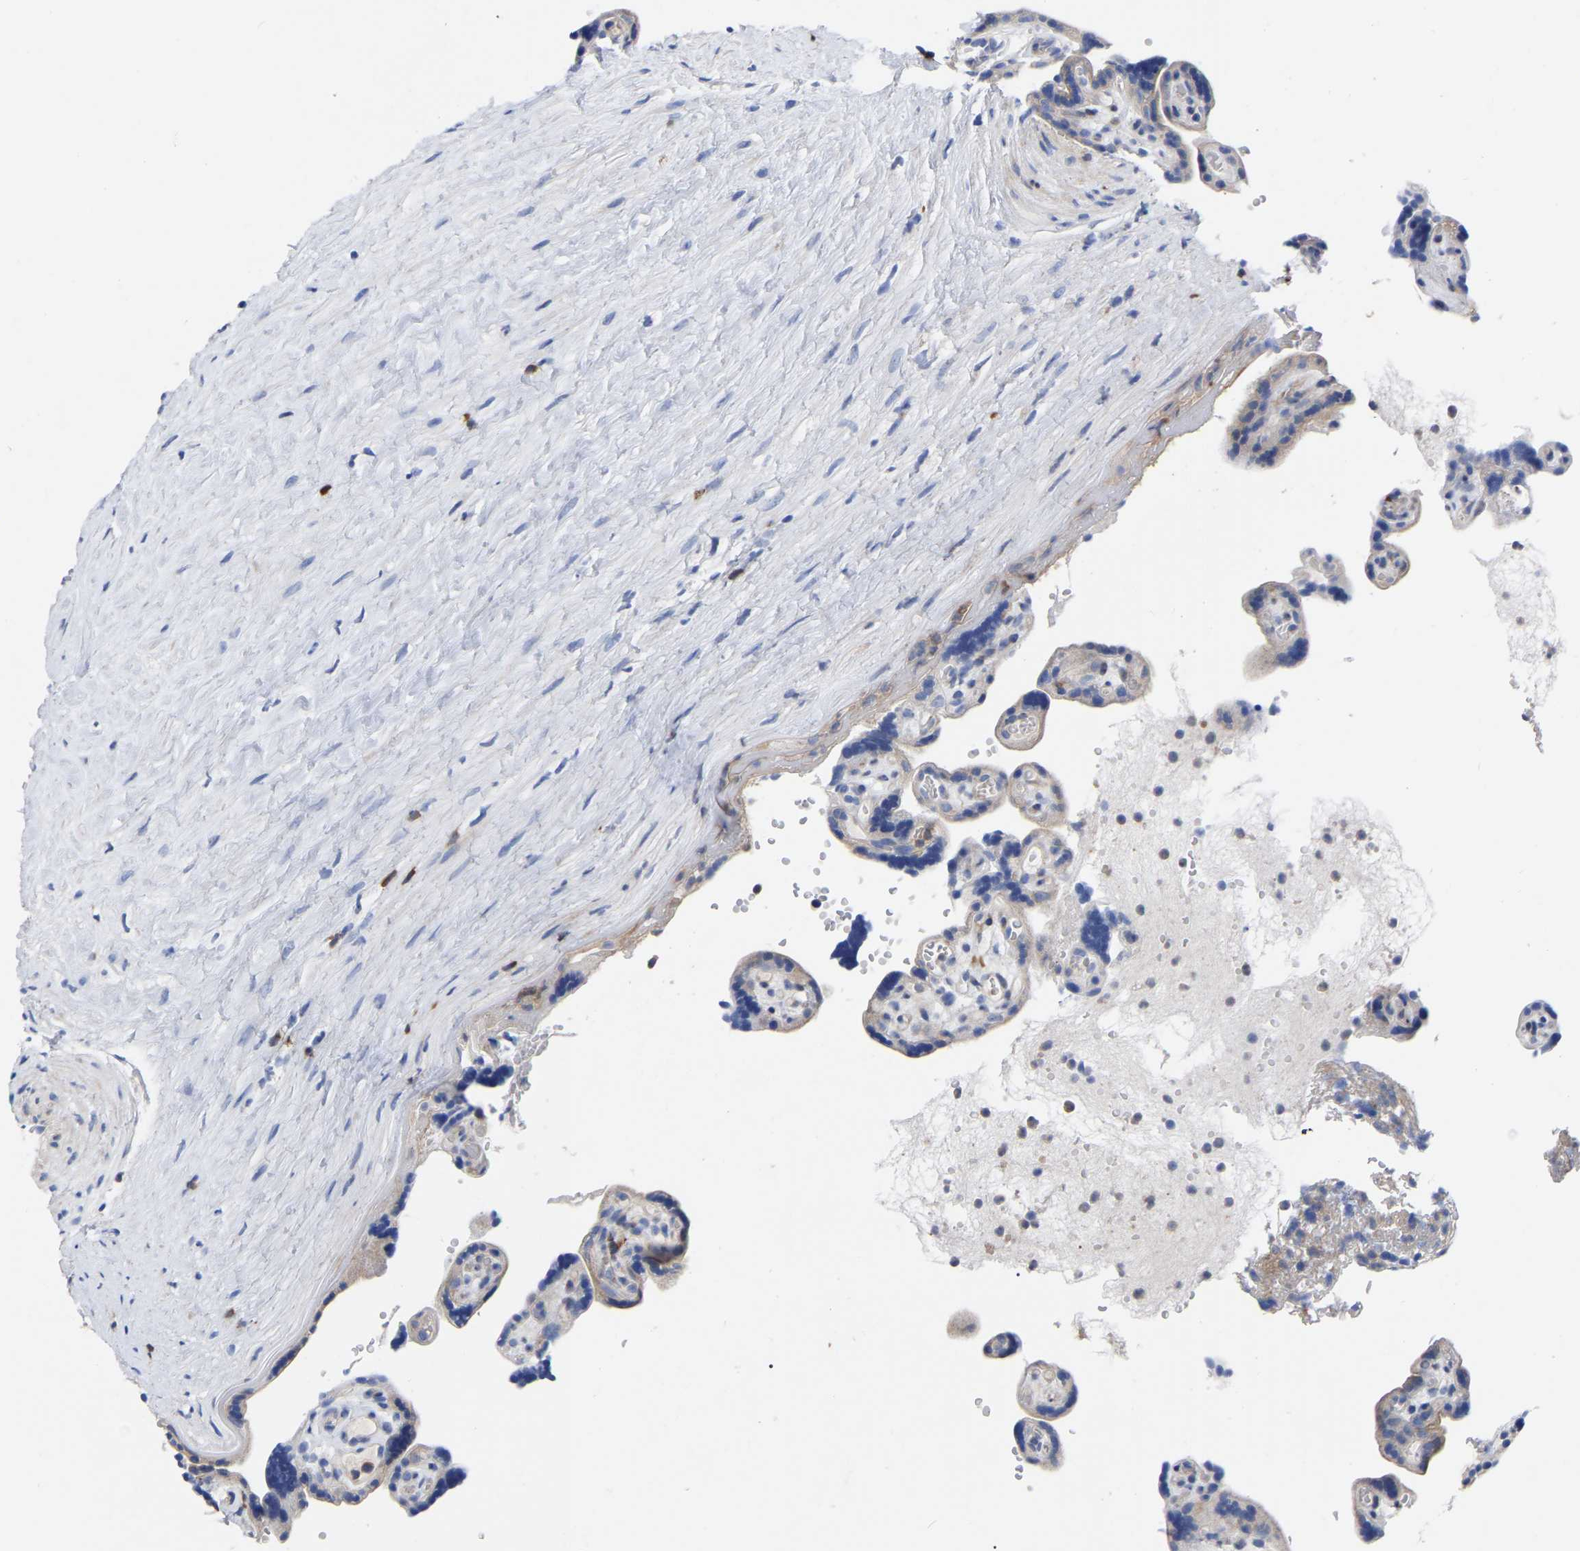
{"staining": {"intensity": "moderate", "quantity": "25%-75%", "location": "cytoplasmic/membranous"}, "tissue": "placenta", "cell_type": "Decidual cells", "image_type": "normal", "snomed": [{"axis": "morphology", "description": "Normal tissue, NOS"}, {"axis": "topography", "description": "Placenta"}], "caption": "Human placenta stained for a protein (brown) exhibits moderate cytoplasmic/membranous positive expression in approximately 25%-75% of decidual cells.", "gene": "PTPN7", "patient": {"sex": "female", "age": 30}}